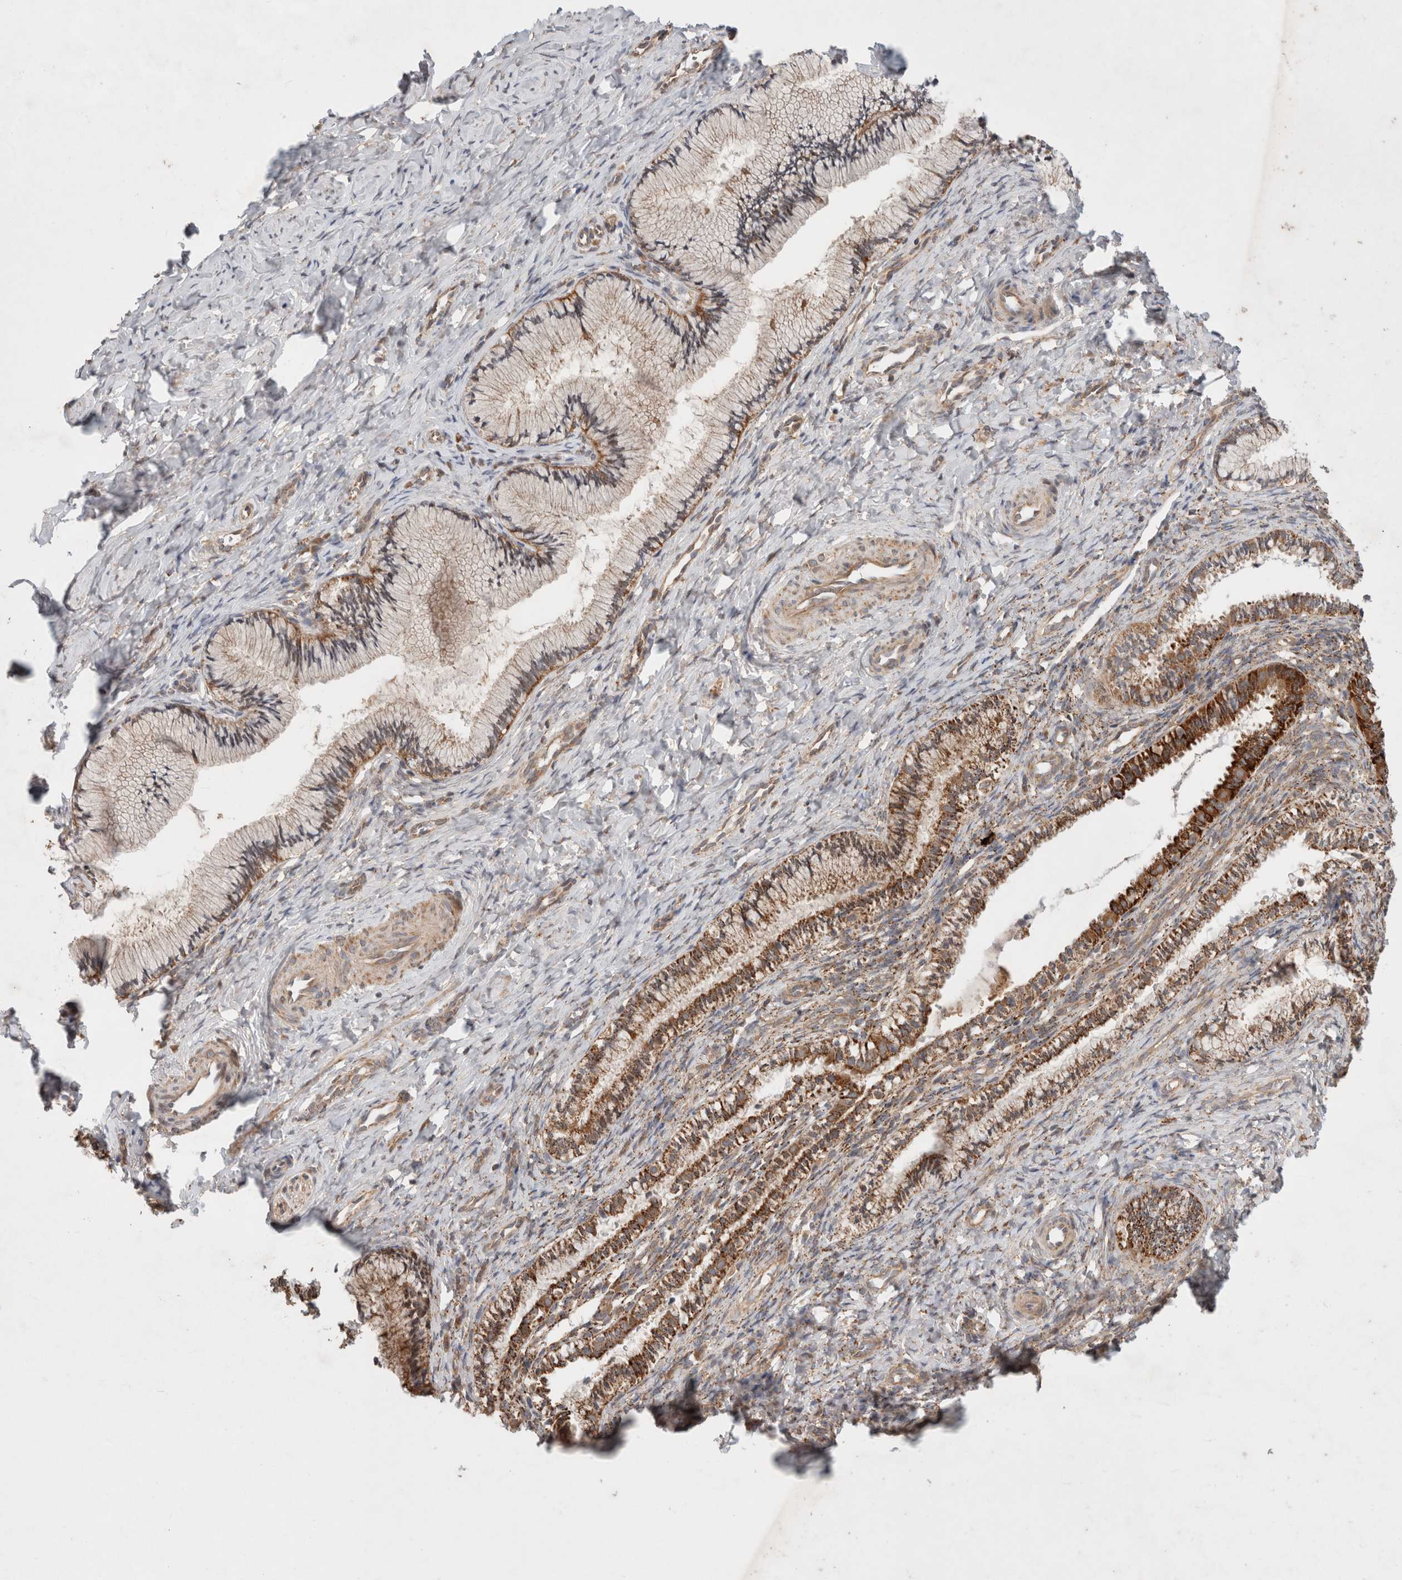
{"staining": {"intensity": "strong", "quantity": "25%-75%", "location": "cytoplasmic/membranous"}, "tissue": "cervix", "cell_type": "Glandular cells", "image_type": "normal", "snomed": [{"axis": "morphology", "description": "Normal tissue, NOS"}, {"axis": "topography", "description": "Cervix"}], "caption": "Brown immunohistochemical staining in benign cervix exhibits strong cytoplasmic/membranous positivity in approximately 25%-75% of glandular cells.", "gene": "HROB", "patient": {"sex": "female", "age": 27}}